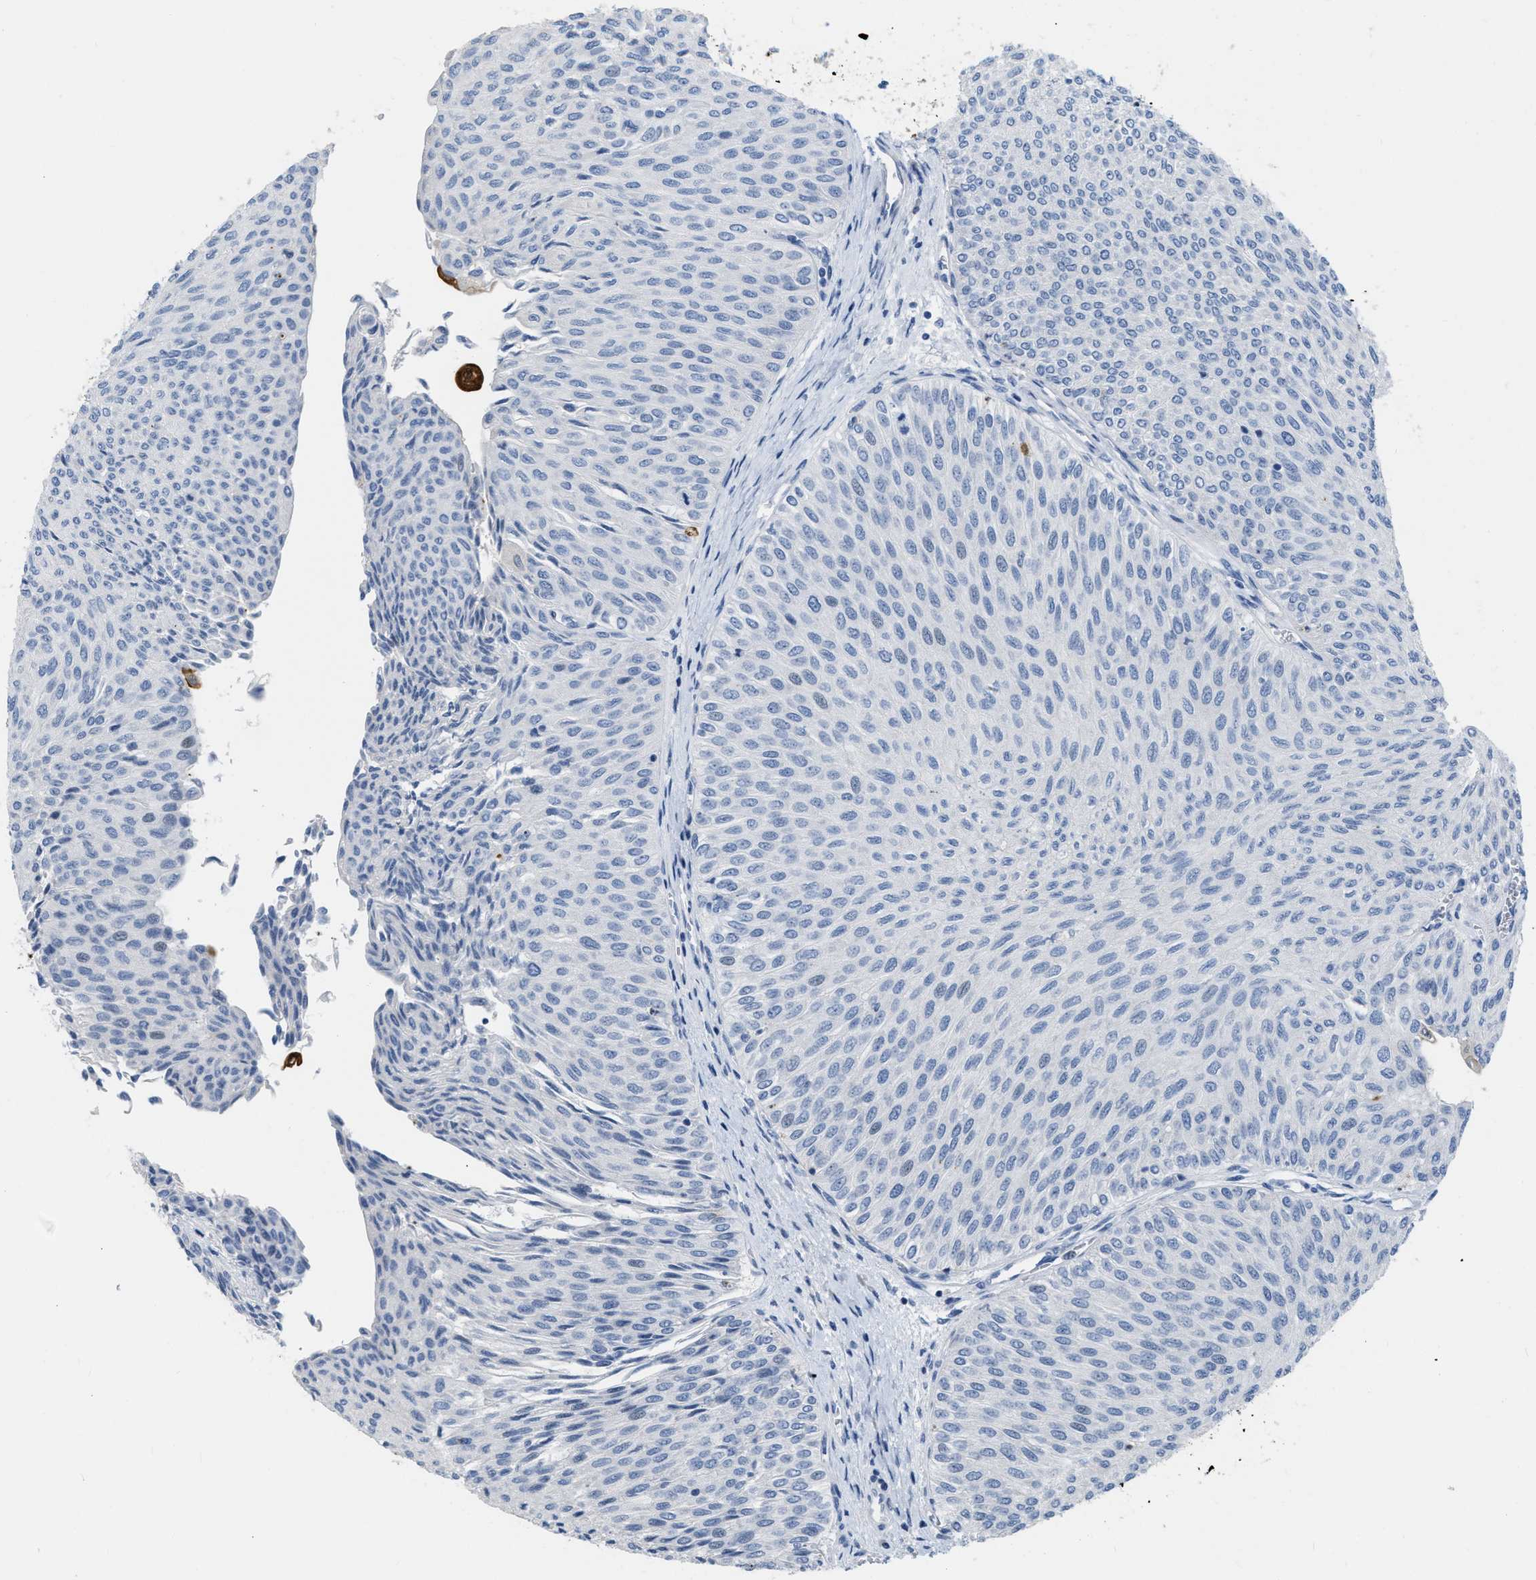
{"staining": {"intensity": "negative", "quantity": "none", "location": "none"}, "tissue": "urothelial cancer", "cell_type": "Tumor cells", "image_type": "cancer", "snomed": [{"axis": "morphology", "description": "Urothelial carcinoma, Low grade"}, {"axis": "topography", "description": "Urinary bladder"}], "caption": "High power microscopy micrograph of an IHC photomicrograph of urothelial cancer, revealing no significant staining in tumor cells.", "gene": "CRYM", "patient": {"sex": "male", "age": 78}}